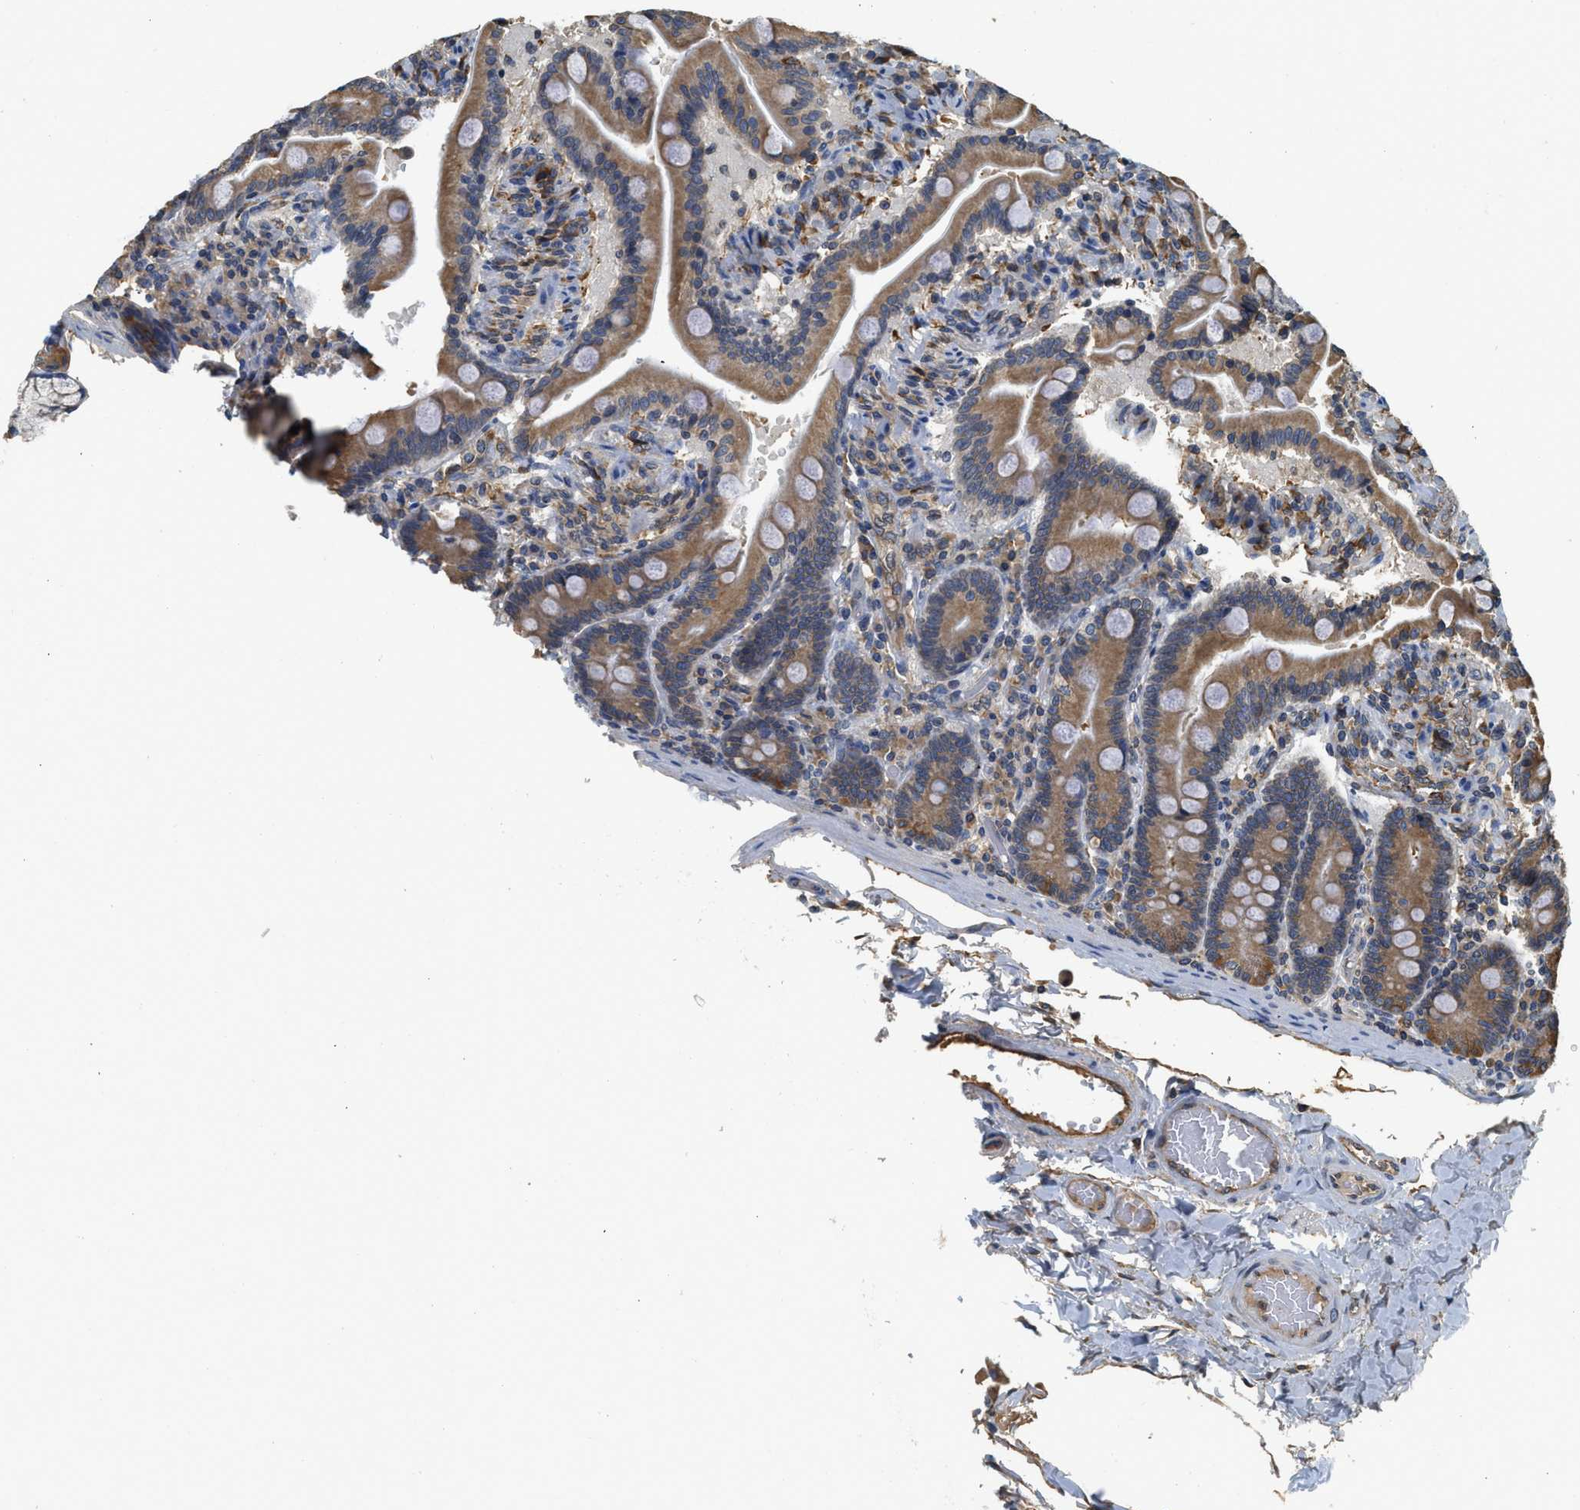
{"staining": {"intensity": "moderate", "quantity": ">75%", "location": "cytoplasmic/membranous"}, "tissue": "duodenum", "cell_type": "Glandular cells", "image_type": "normal", "snomed": [{"axis": "morphology", "description": "Normal tissue, NOS"}, {"axis": "topography", "description": "Duodenum"}], "caption": "Duodenum was stained to show a protein in brown. There is medium levels of moderate cytoplasmic/membranous expression in about >75% of glandular cells. (DAB (3,3'-diaminobenzidine) = brown stain, brightfield microscopy at high magnification).", "gene": "BCAP31", "patient": {"sex": "male", "age": 54}}